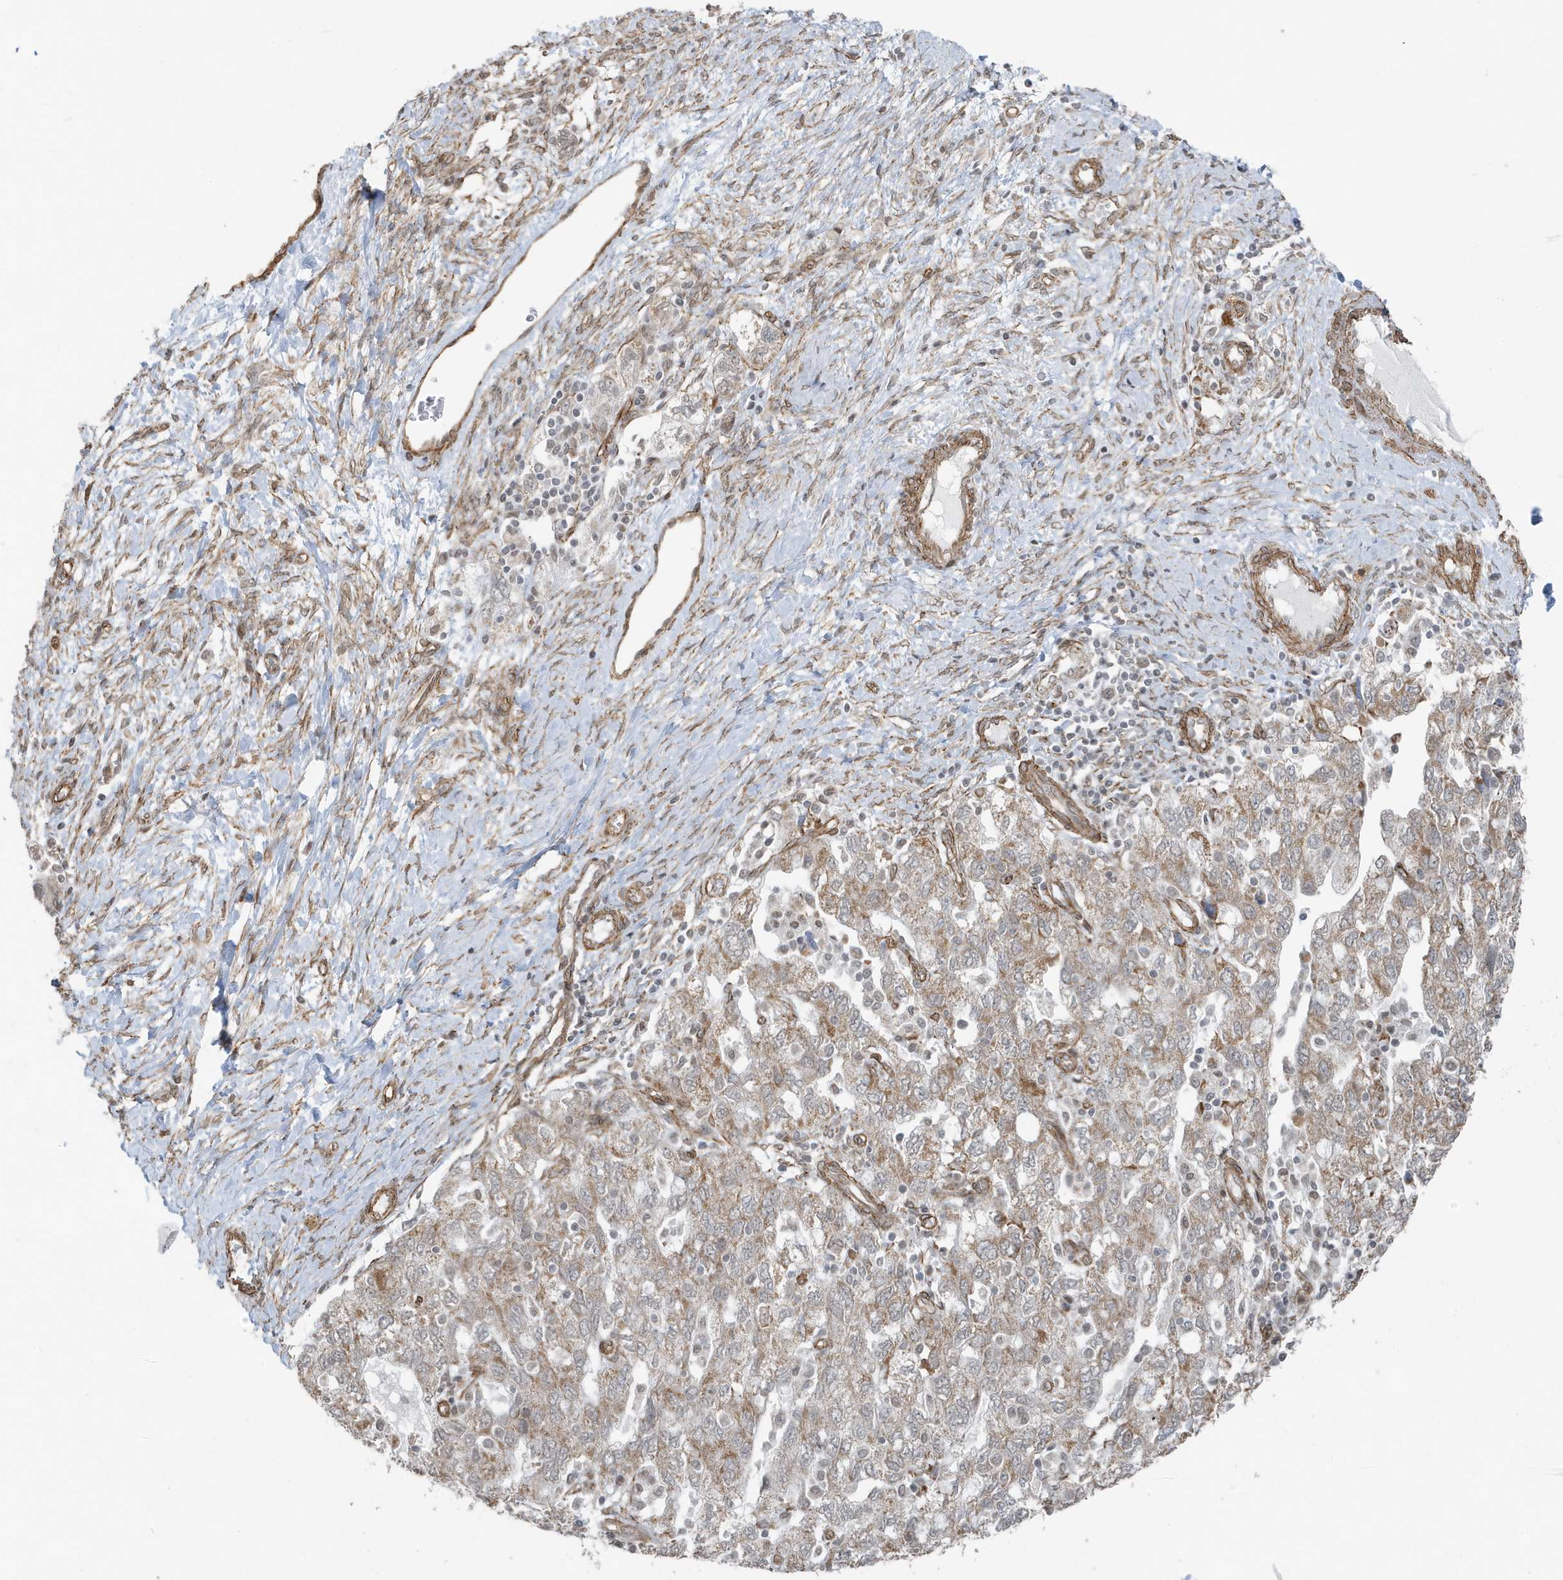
{"staining": {"intensity": "weak", "quantity": ">75%", "location": "cytoplasmic/membranous"}, "tissue": "ovarian cancer", "cell_type": "Tumor cells", "image_type": "cancer", "snomed": [{"axis": "morphology", "description": "Carcinoma, NOS"}, {"axis": "morphology", "description": "Cystadenocarcinoma, serous, NOS"}, {"axis": "topography", "description": "Ovary"}], "caption": "A brown stain highlights weak cytoplasmic/membranous positivity of a protein in human ovarian serous cystadenocarcinoma tumor cells.", "gene": "CHCHD4", "patient": {"sex": "female", "age": 69}}